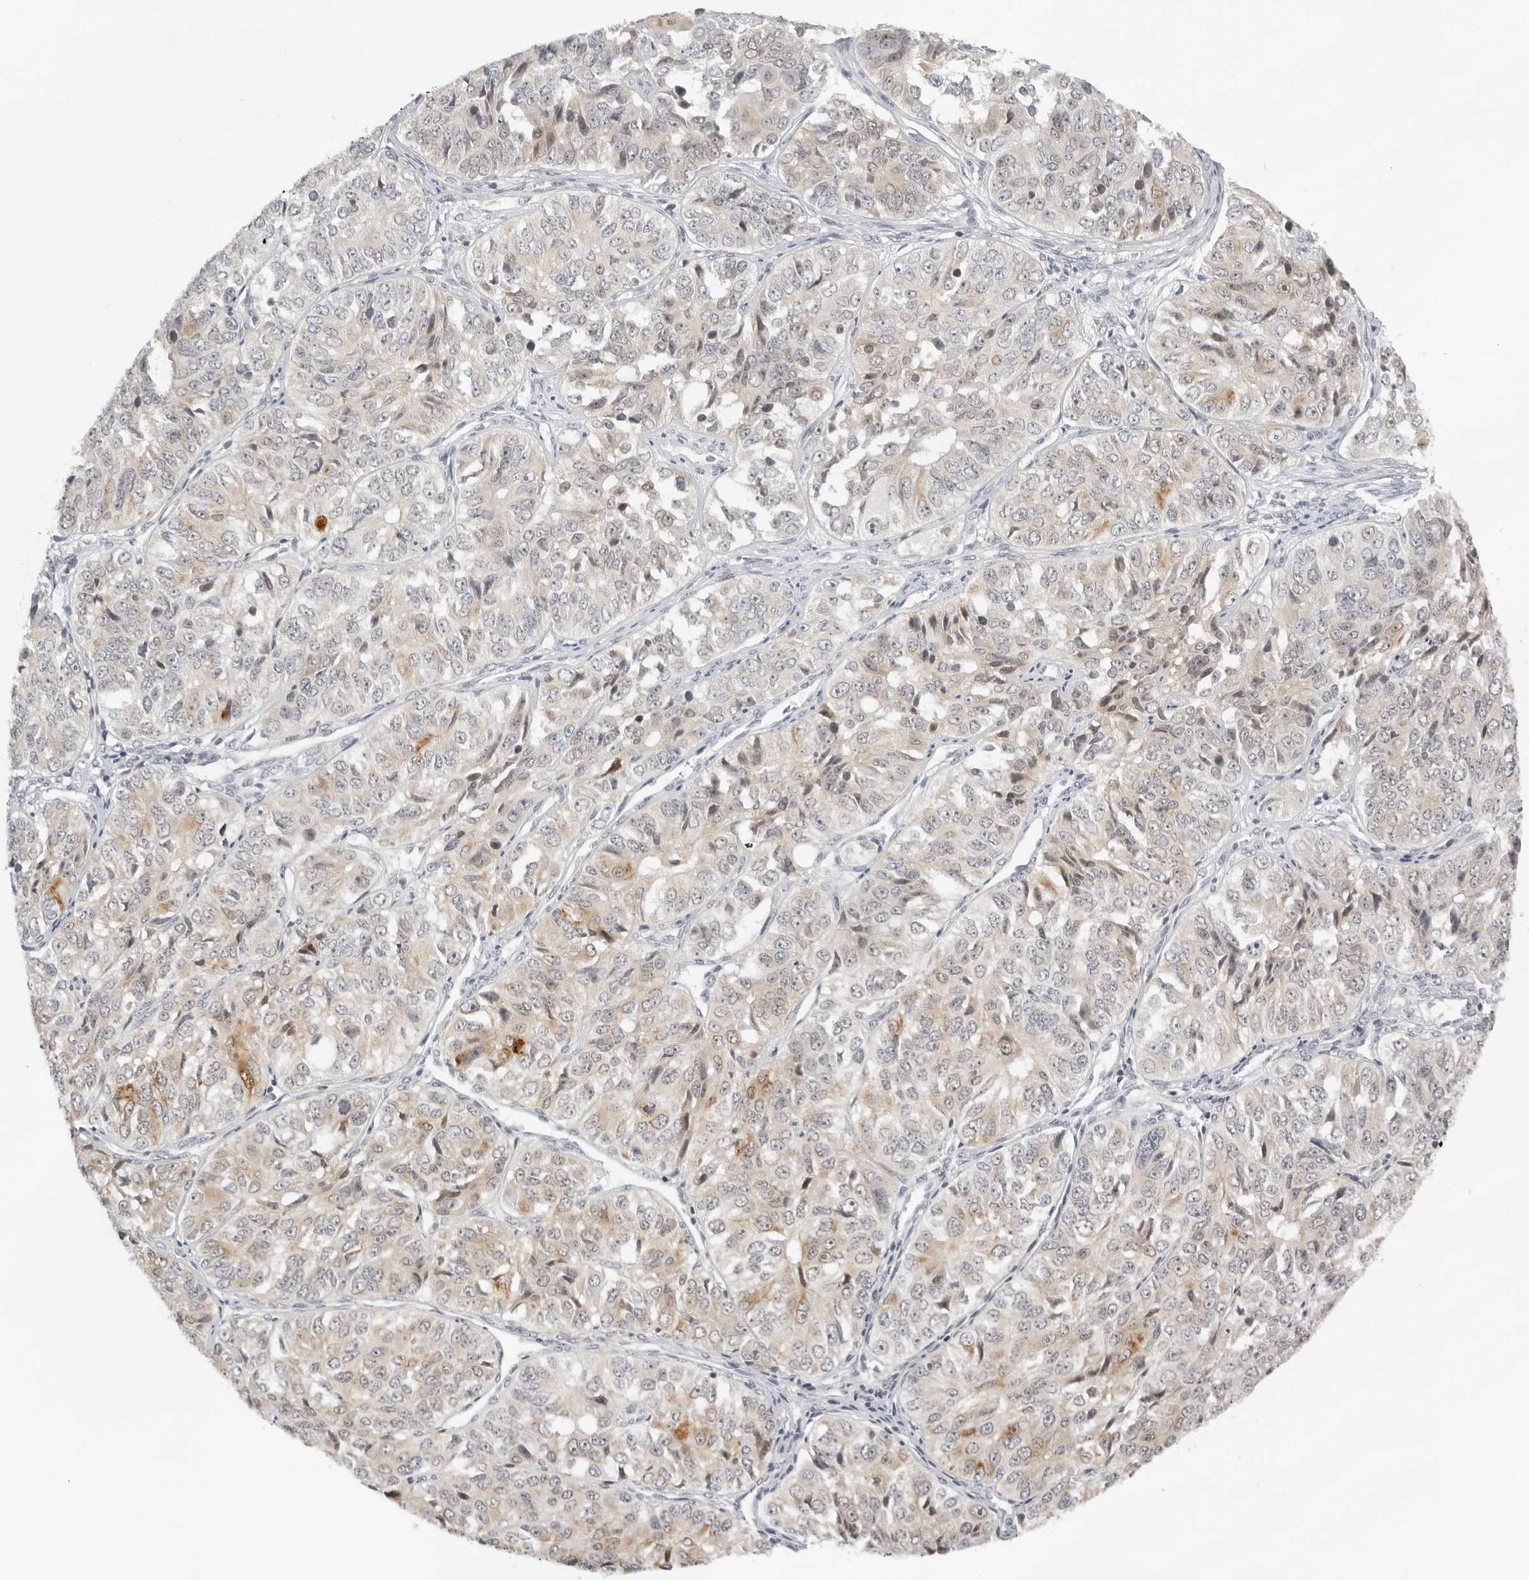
{"staining": {"intensity": "weak", "quantity": "<25%", "location": "cytoplasmic/membranous,nuclear"}, "tissue": "ovarian cancer", "cell_type": "Tumor cells", "image_type": "cancer", "snomed": [{"axis": "morphology", "description": "Carcinoma, endometroid"}, {"axis": "topography", "description": "Ovary"}], "caption": "A photomicrograph of human ovarian endometroid carcinoma is negative for staining in tumor cells.", "gene": "ACP6", "patient": {"sex": "female", "age": 51}}